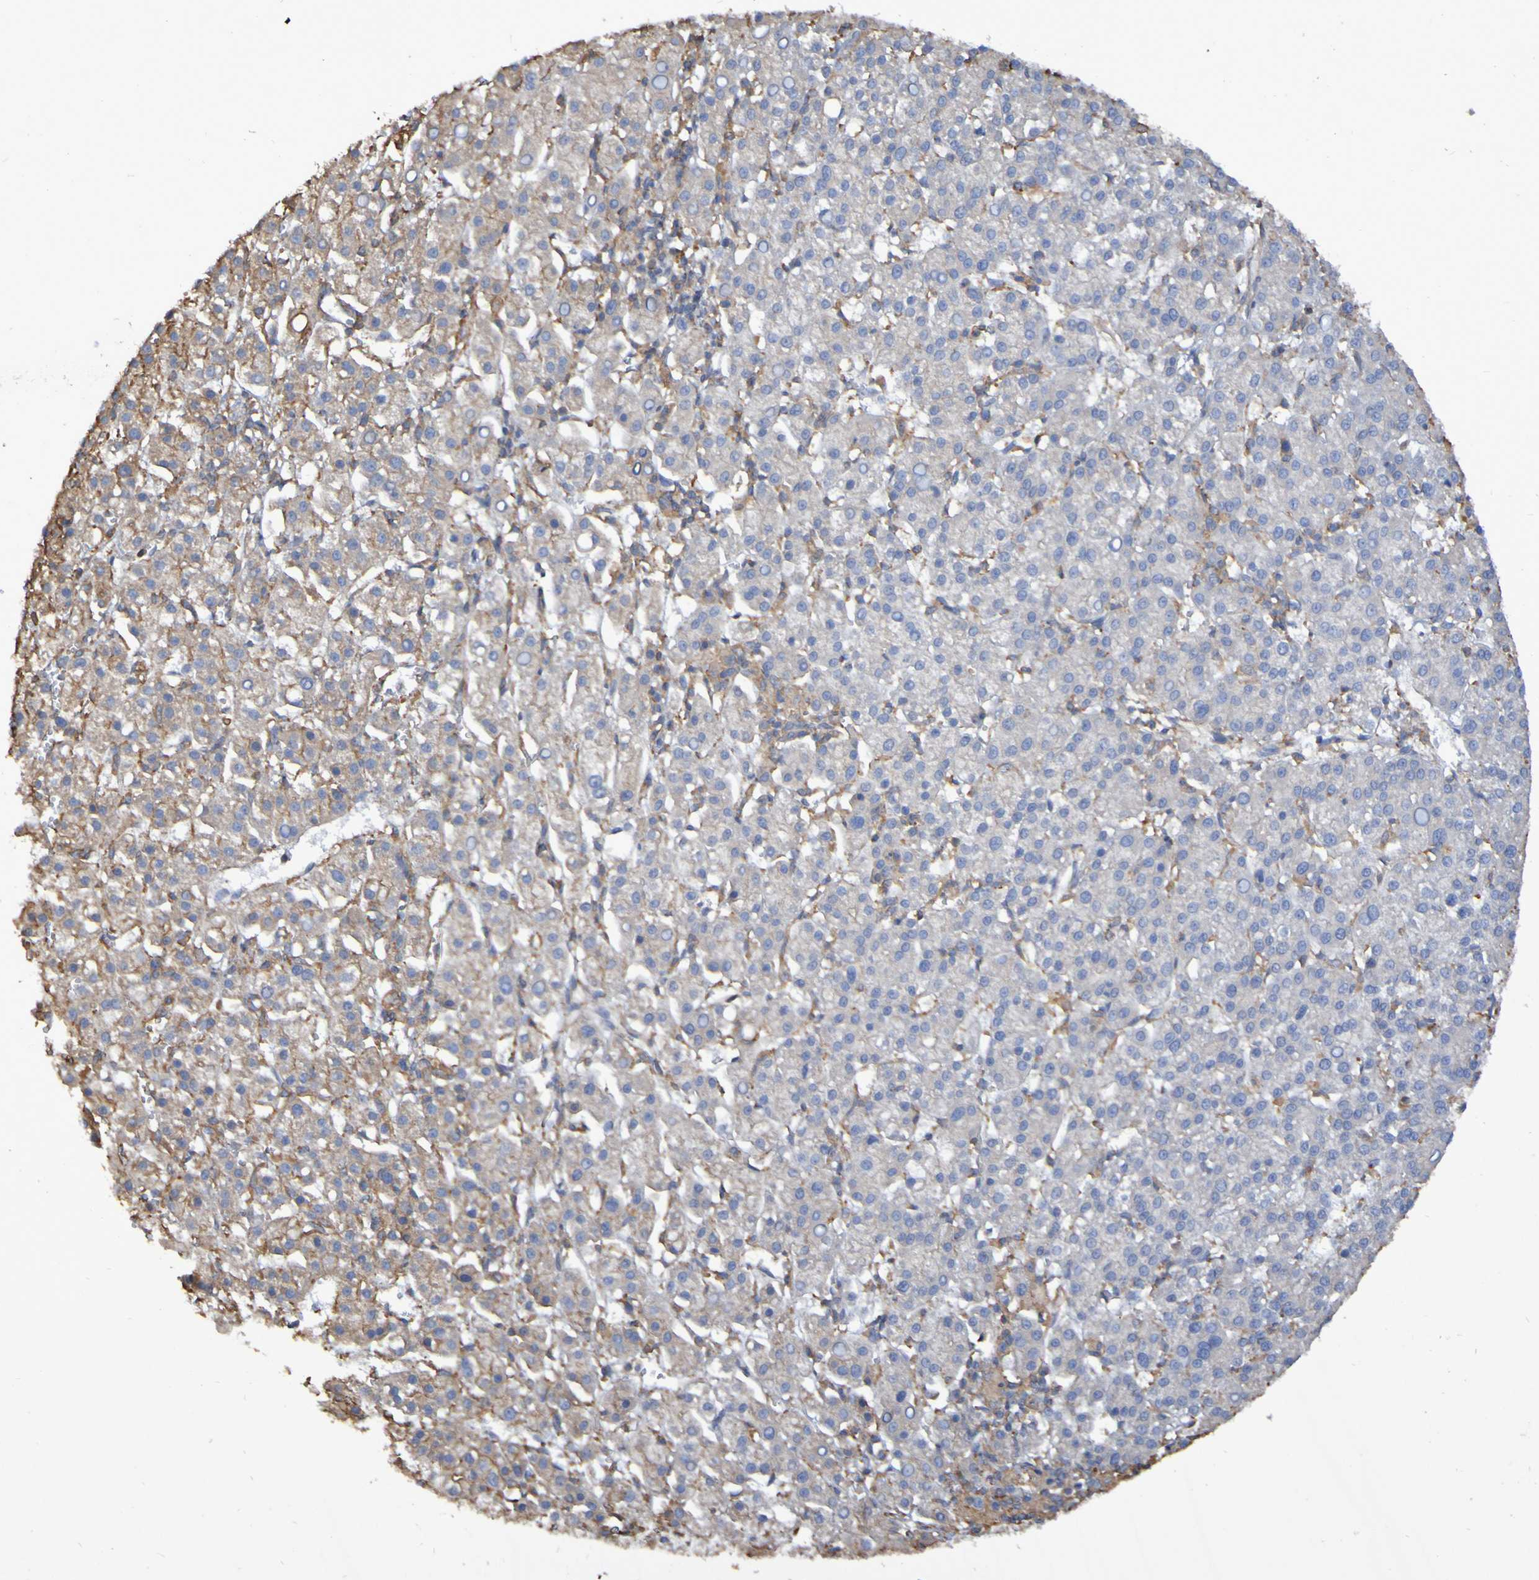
{"staining": {"intensity": "negative", "quantity": "none", "location": "none"}, "tissue": "liver cancer", "cell_type": "Tumor cells", "image_type": "cancer", "snomed": [{"axis": "morphology", "description": "Carcinoma, Hepatocellular, NOS"}, {"axis": "topography", "description": "Liver"}], "caption": "Liver hepatocellular carcinoma stained for a protein using IHC demonstrates no staining tumor cells.", "gene": "SYNJ1", "patient": {"sex": "female", "age": 58}}